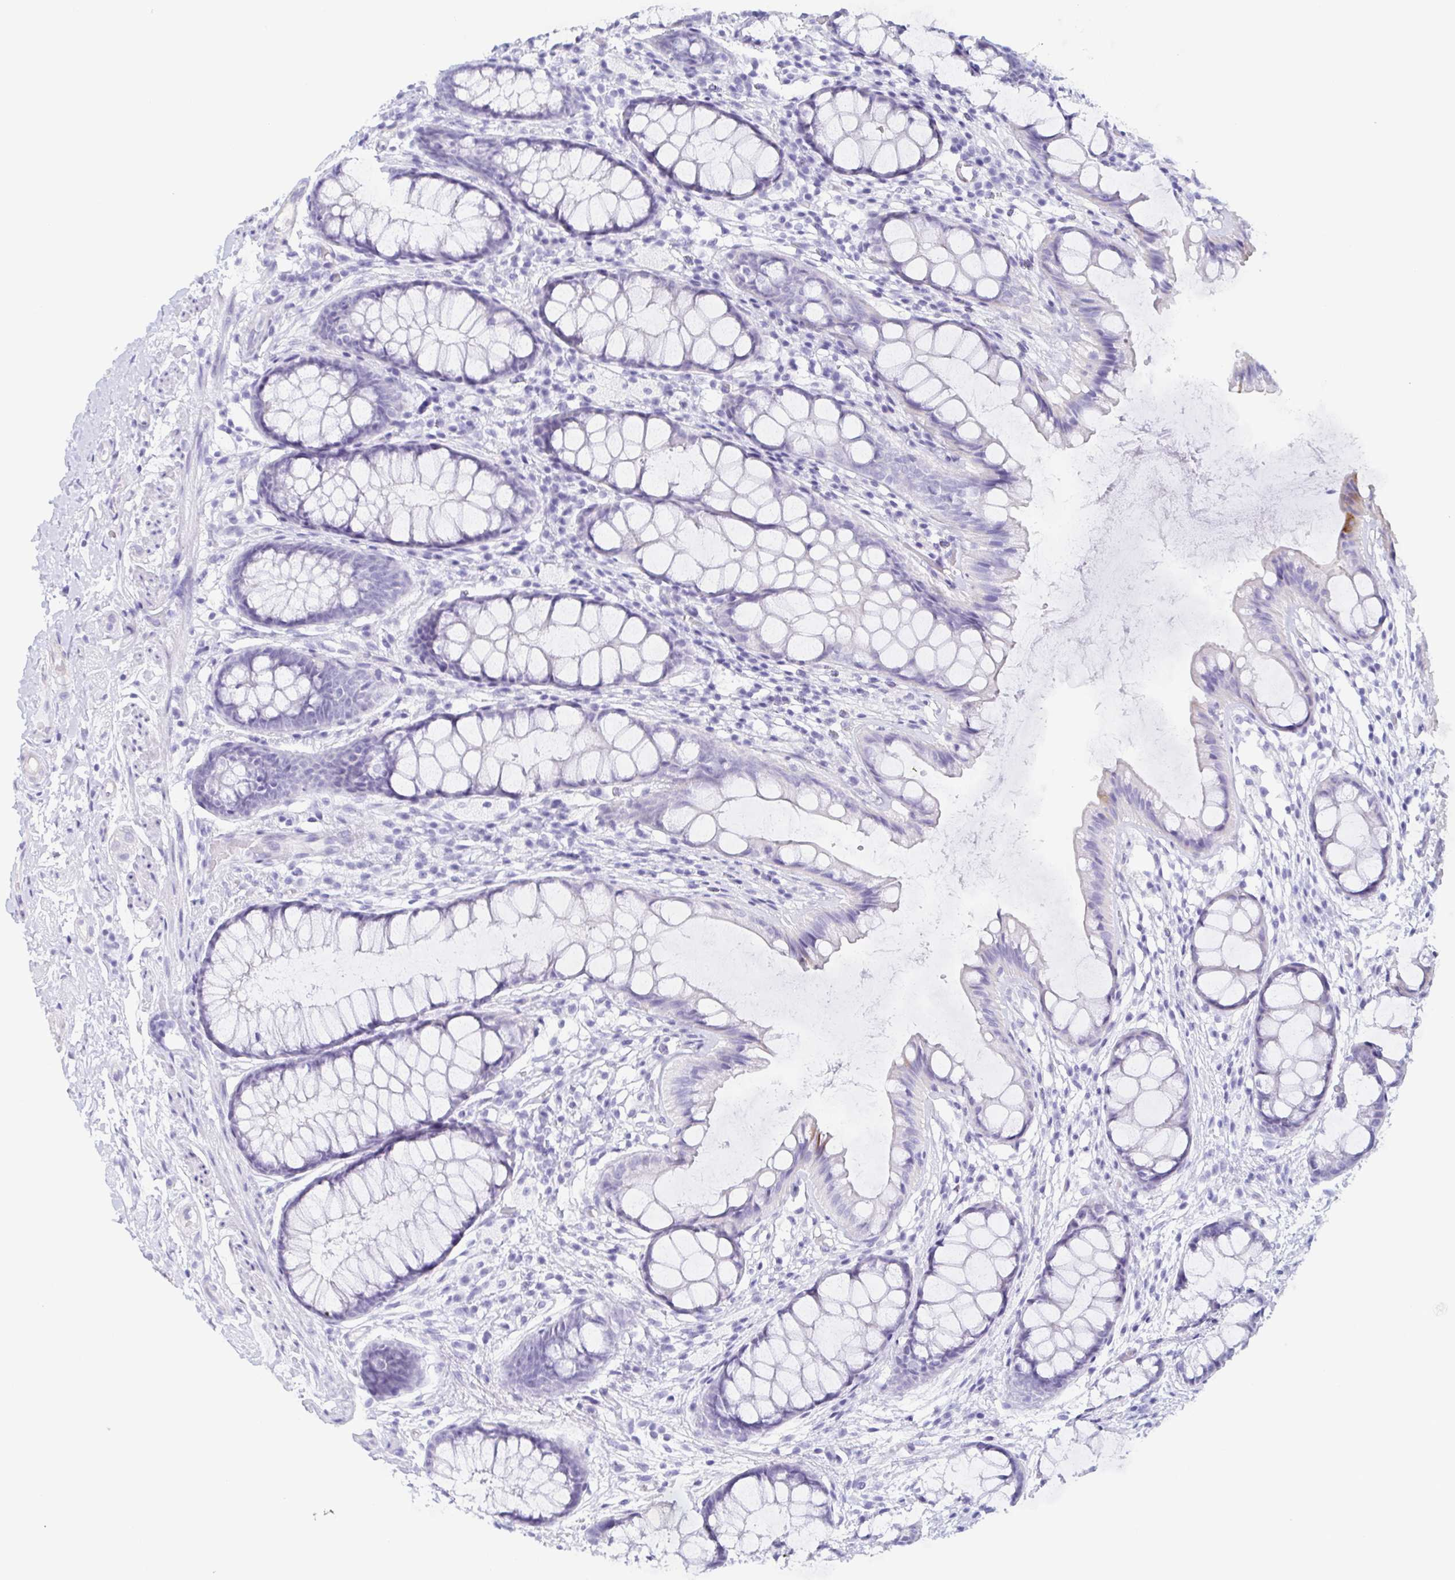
{"staining": {"intensity": "negative", "quantity": "none", "location": "none"}, "tissue": "rectum", "cell_type": "Glandular cells", "image_type": "normal", "snomed": [{"axis": "morphology", "description": "Normal tissue, NOS"}, {"axis": "topography", "description": "Rectum"}], "caption": "IHC histopathology image of normal human rectum stained for a protein (brown), which shows no positivity in glandular cells.", "gene": "ENSG00000275778", "patient": {"sex": "female", "age": 62}}